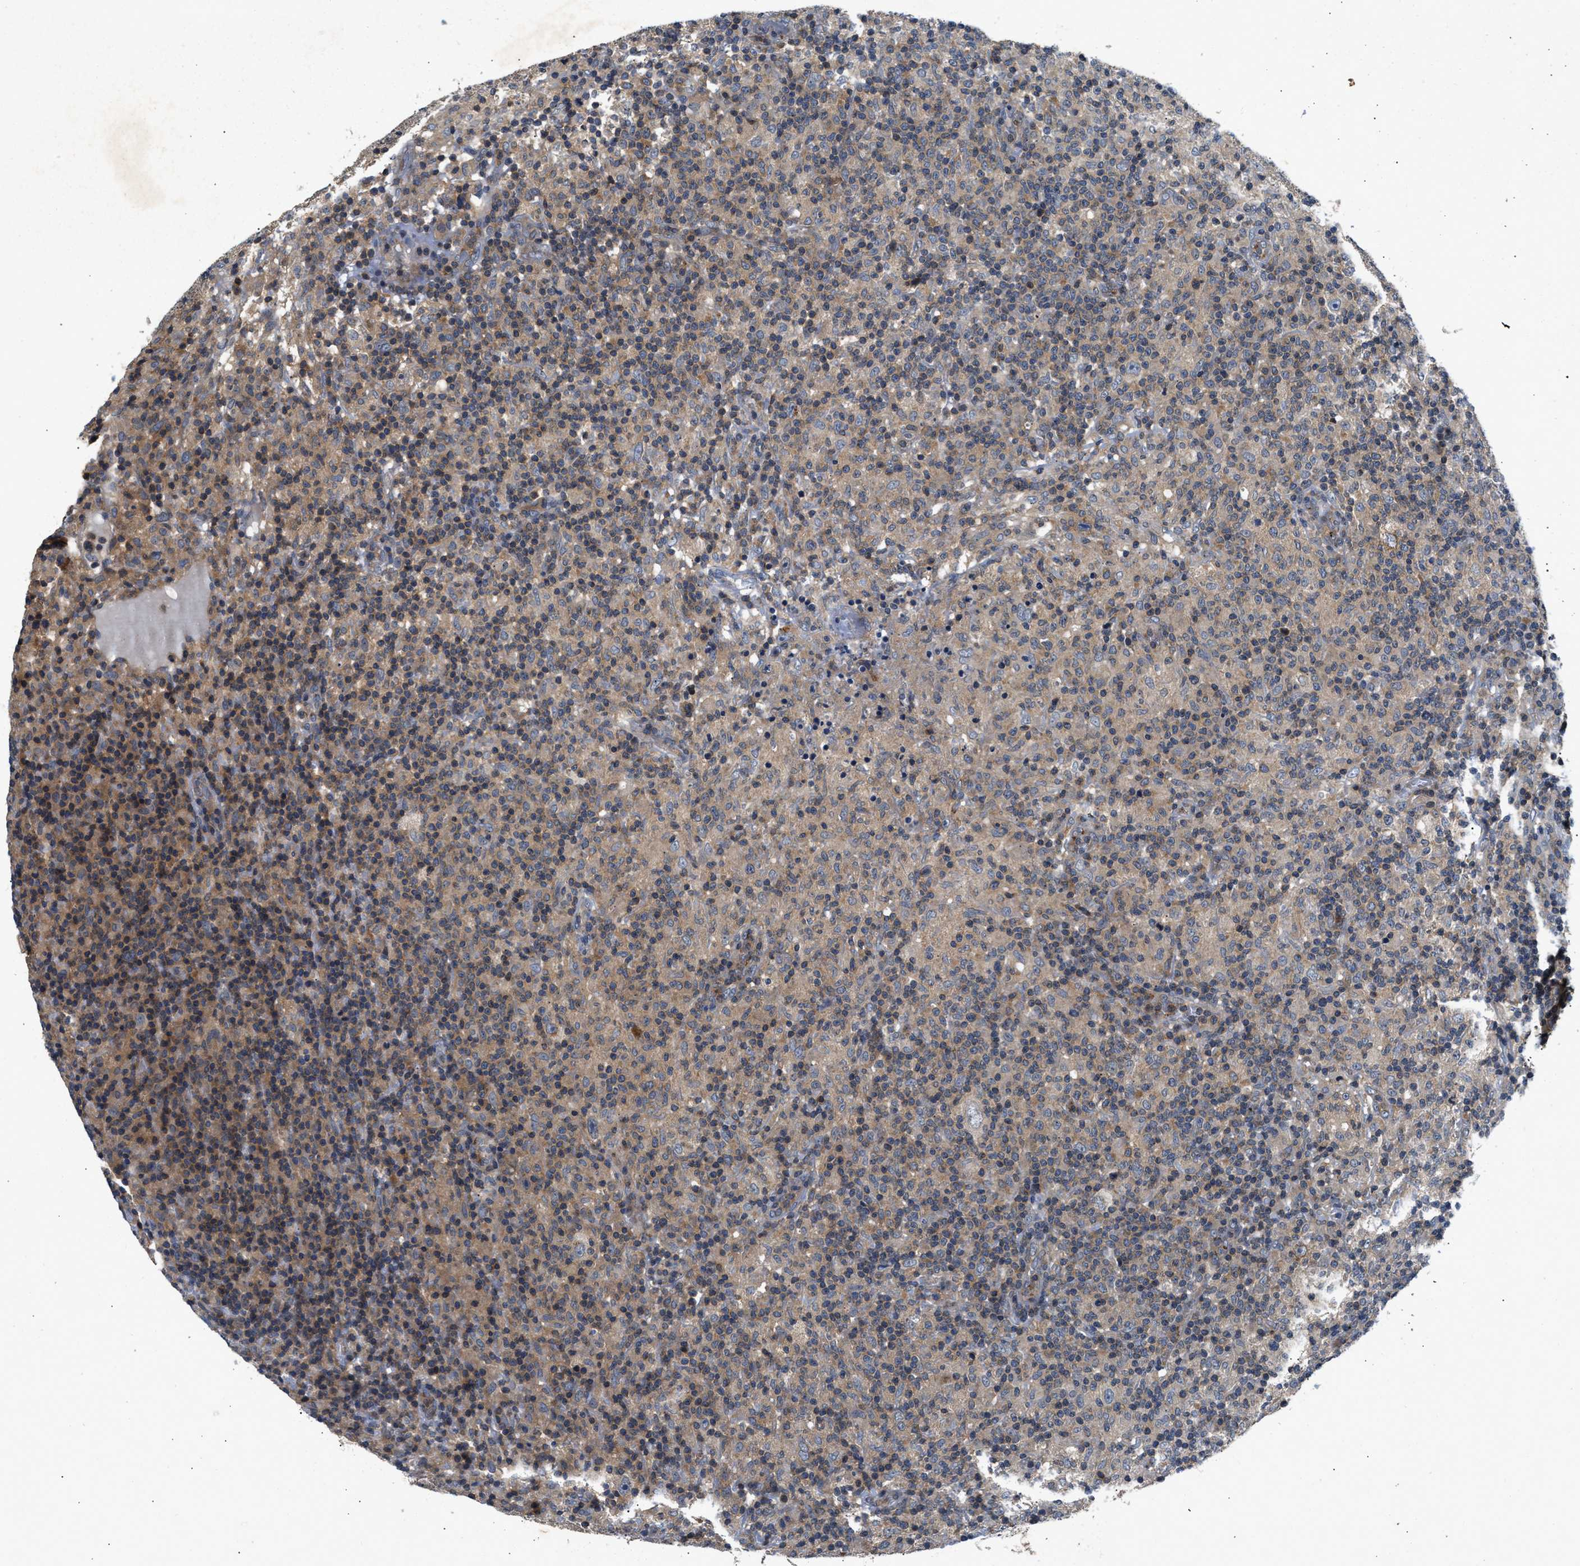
{"staining": {"intensity": "weak", "quantity": "25%-75%", "location": "cytoplasmic/membranous"}, "tissue": "lymphoma", "cell_type": "Tumor cells", "image_type": "cancer", "snomed": [{"axis": "morphology", "description": "Hodgkin's disease, NOS"}, {"axis": "topography", "description": "Lymph node"}], "caption": "Tumor cells show low levels of weak cytoplasmic/membranous staining in about 25%-75% of cells in Hodgkin's disease.", "gene": "CHUK", "patient": {"sex": "male", "age": 70}}